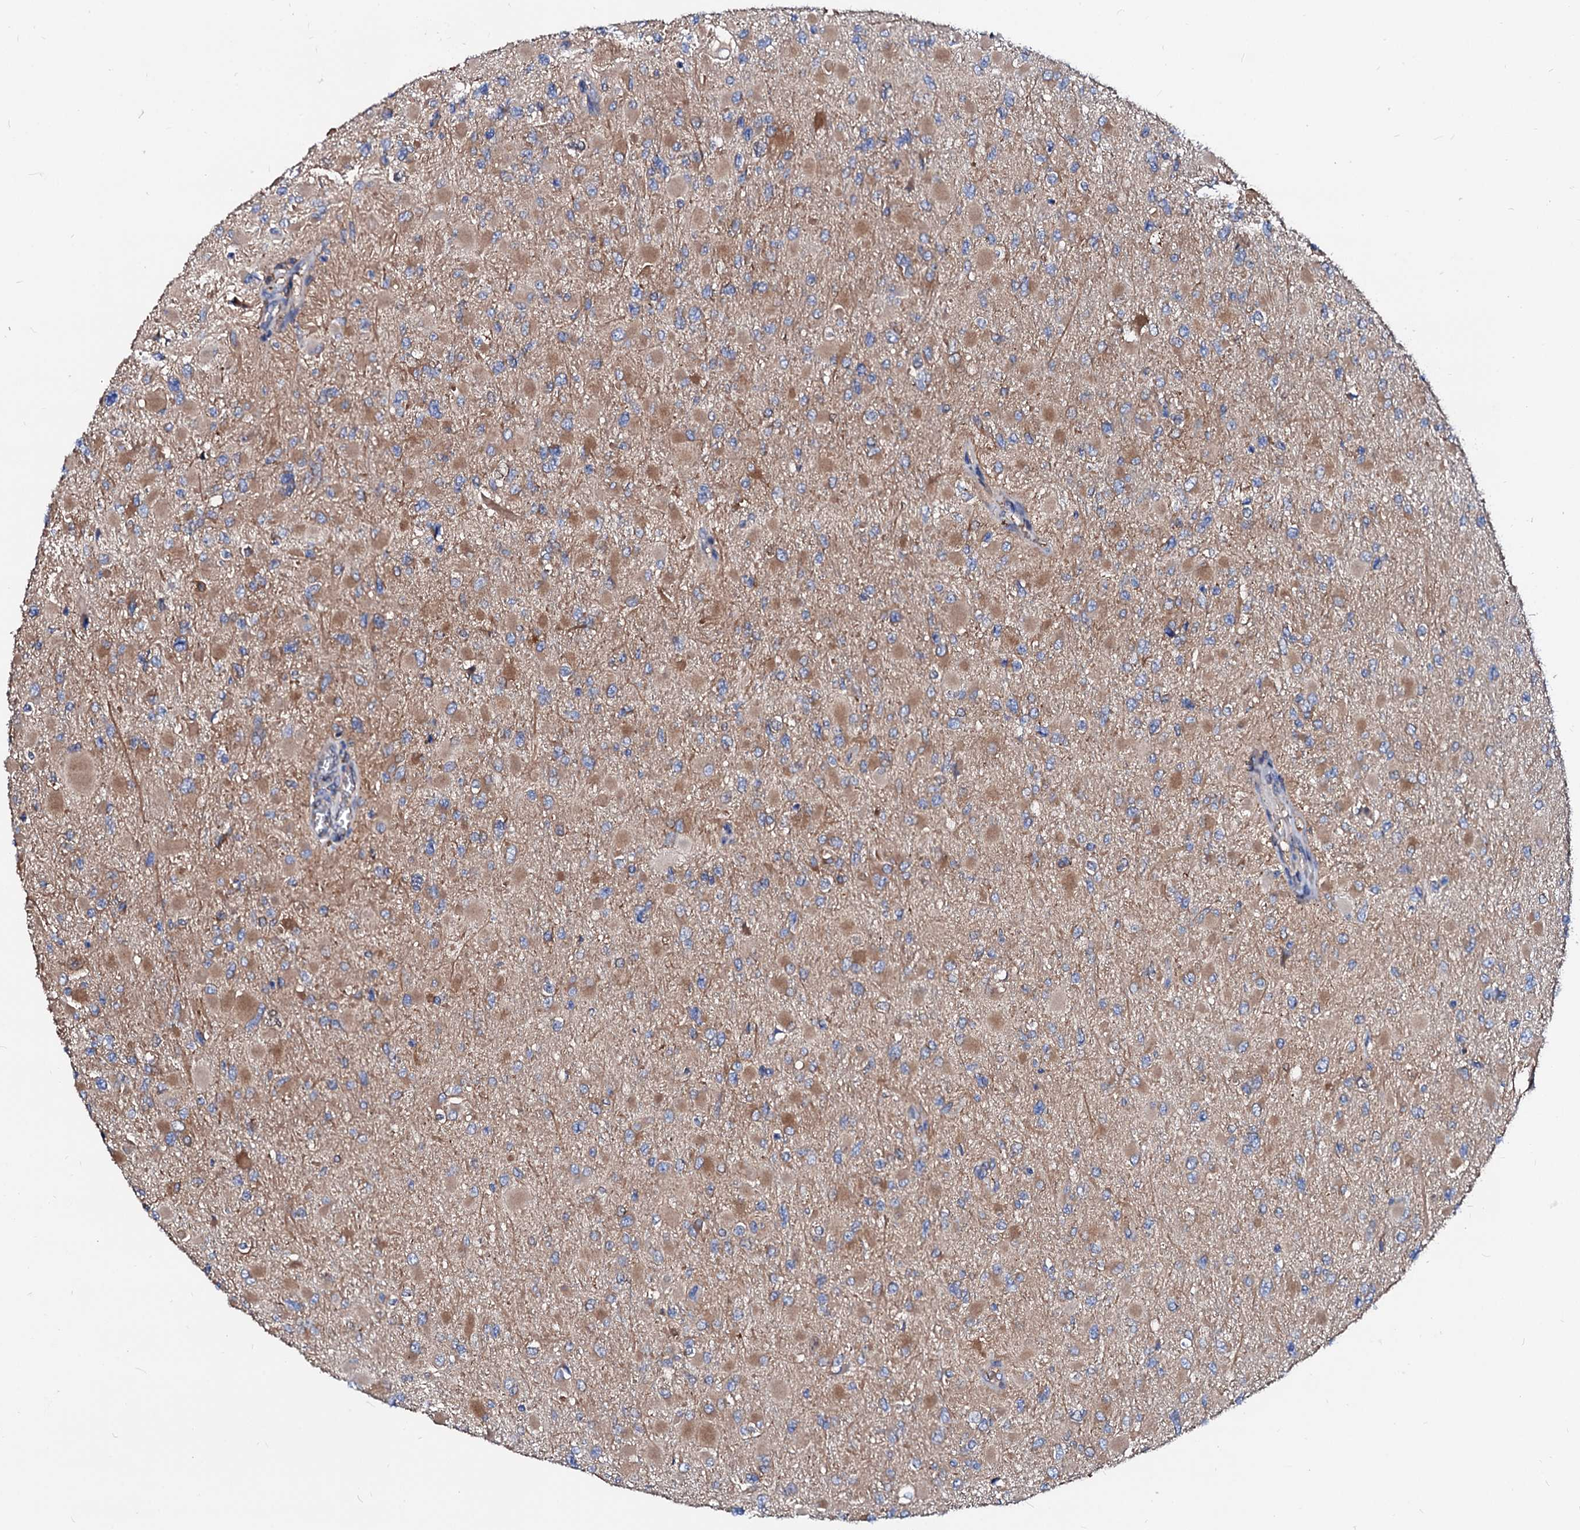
{"staining": {"intensity": "moderate", "quantity": "25%-75%", "location": "cytoplasmic/membranous"}, "tissue": "glioma", "cell_type": "Tumor cells", "image_type": "cancer", "snomed": [{"axis": "morphology", "description": "Glioma, malignant, High grade"}, {"axis": "topography", "description": "Cerebral cortex"}], "caption": "The image exhibits immunohistochemical staining of glioma. There is moderate cytoplasmic/membranous staining is present in about 25%-75% of tumor cells.", "gene": "CSKMT", "patient": {"sex": "female", "age": 36}}